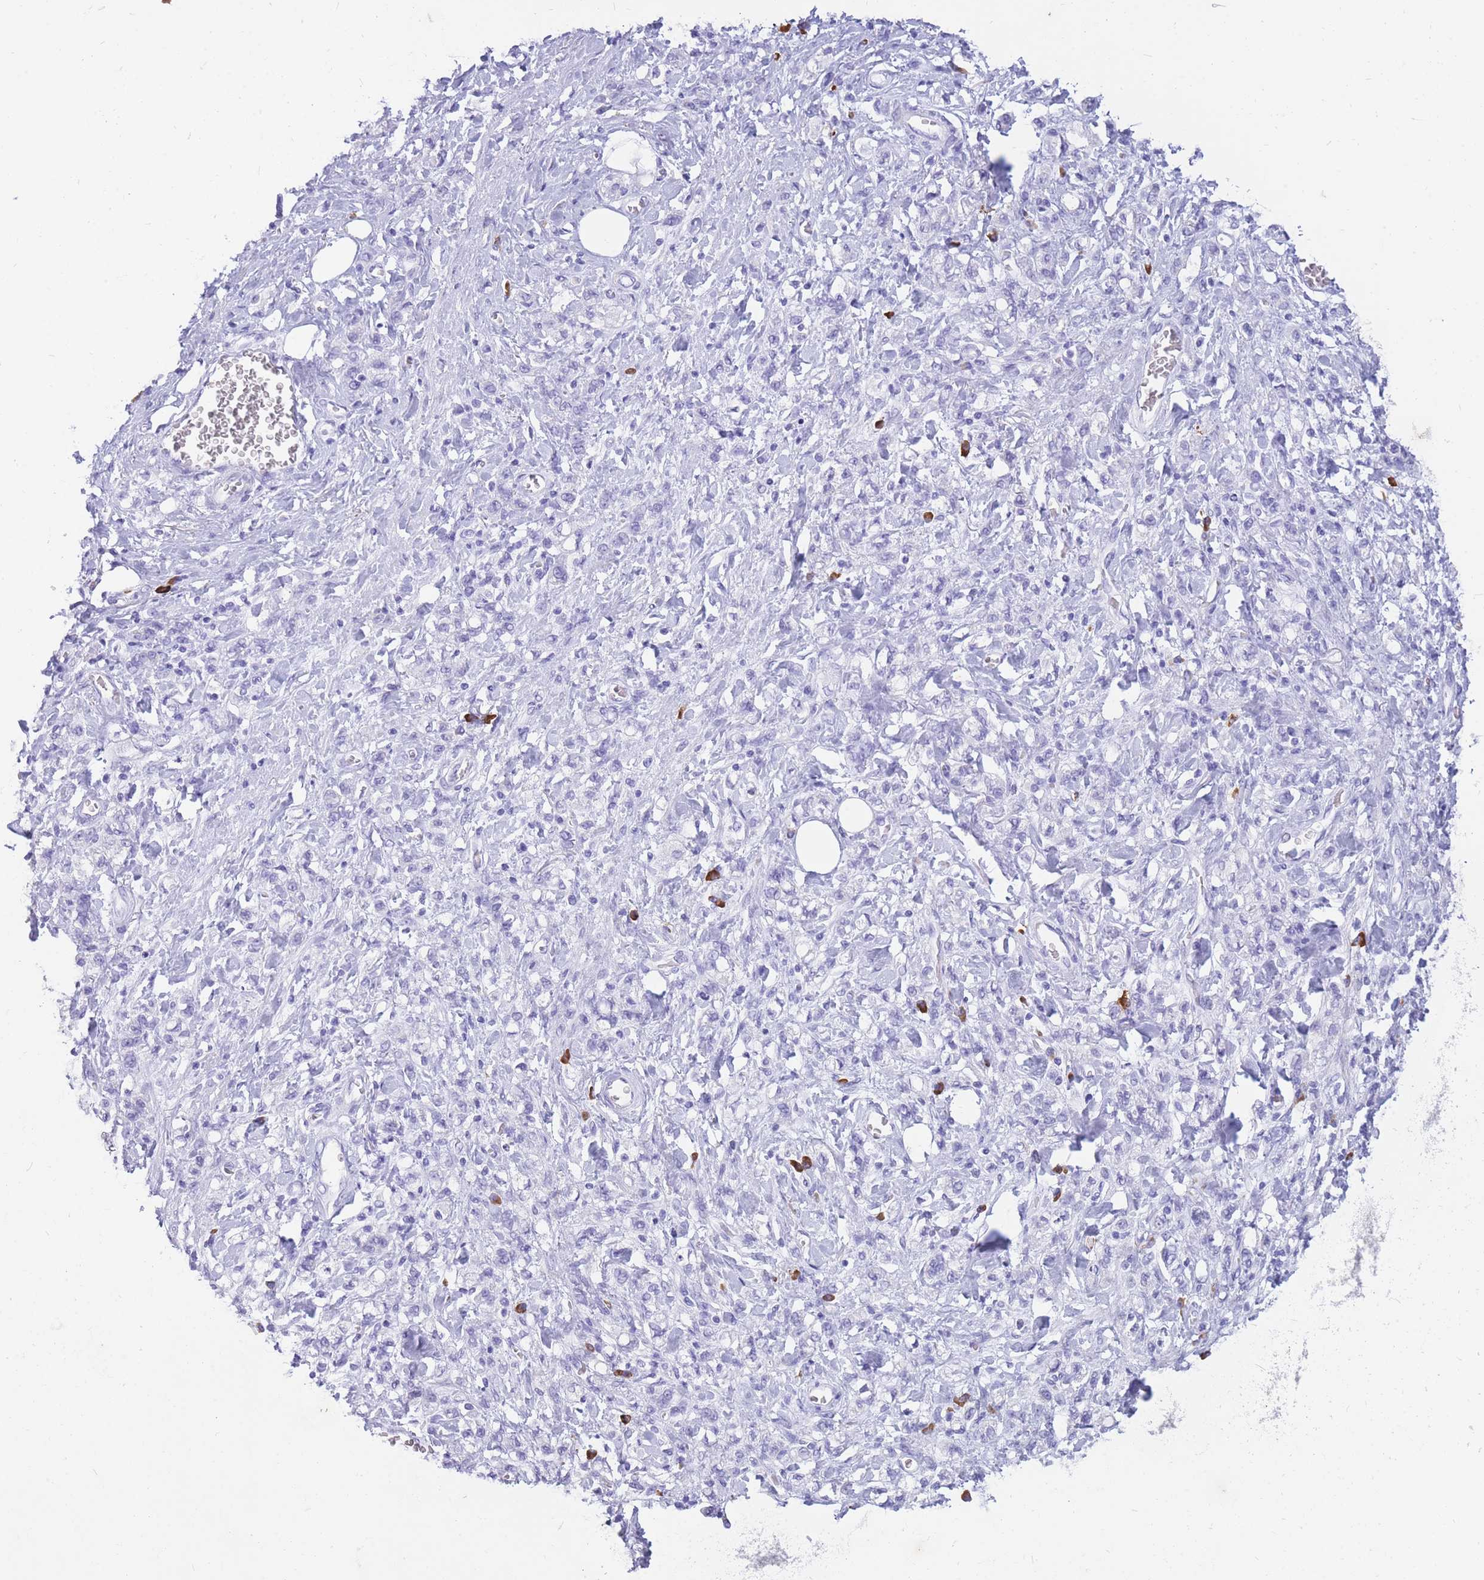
{"staining": {"intensity": "negative", "quantity": "none", "location": "none"}, "tissue": "stomach cancer", "cell_type": "Tumor cells", "image_type": "cancer", "snomed": [{"axis": "morphology", "description": "Adenocarcinoma, NOS"}, {"axis": "topography", "description": "Stomach"}], "caption": "Photomicrograph shows no protein expression in tumor cells of stomach cancer tissue.", "gene": "ZFP37", "patient": {"sex": "male", "age": 77}}